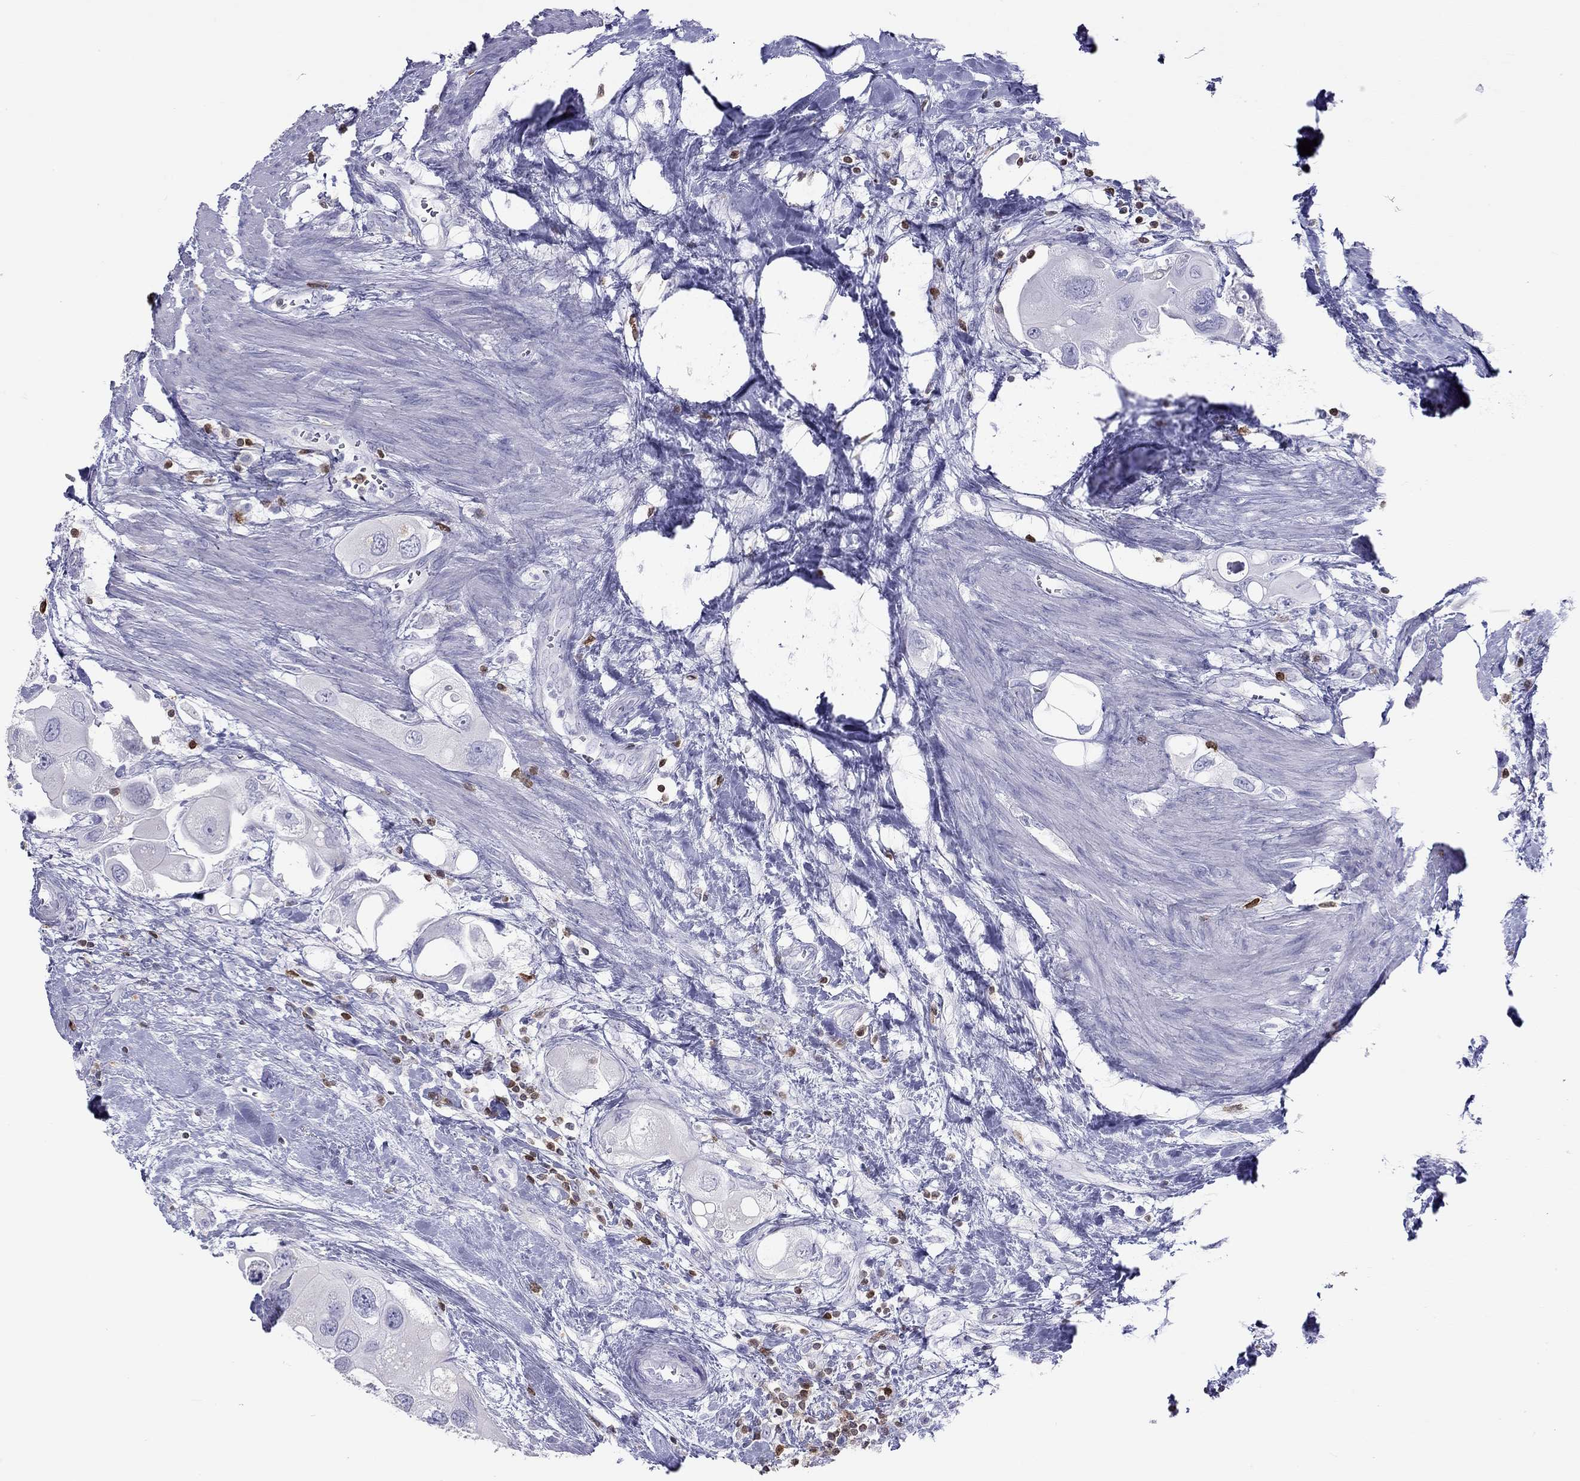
{"staining": {"intensity": "negative", "quantity": "none", "location": "none"}, "tissue": "urothelial cancer", "cell_type": "Tumor cells", "image_type": "cancer", "snomed": [{"axis": "morphology", "description": "Urothelial carcinoma, High grade"}, {"axis": "topography", "description": "Urinary bladder"}], "caption": "Urothelial cancer stained for a protein using IHC shows no staining tumor cells.", "gene": "SH2D2A", "patient": {"sex": "male", "age": 59}}